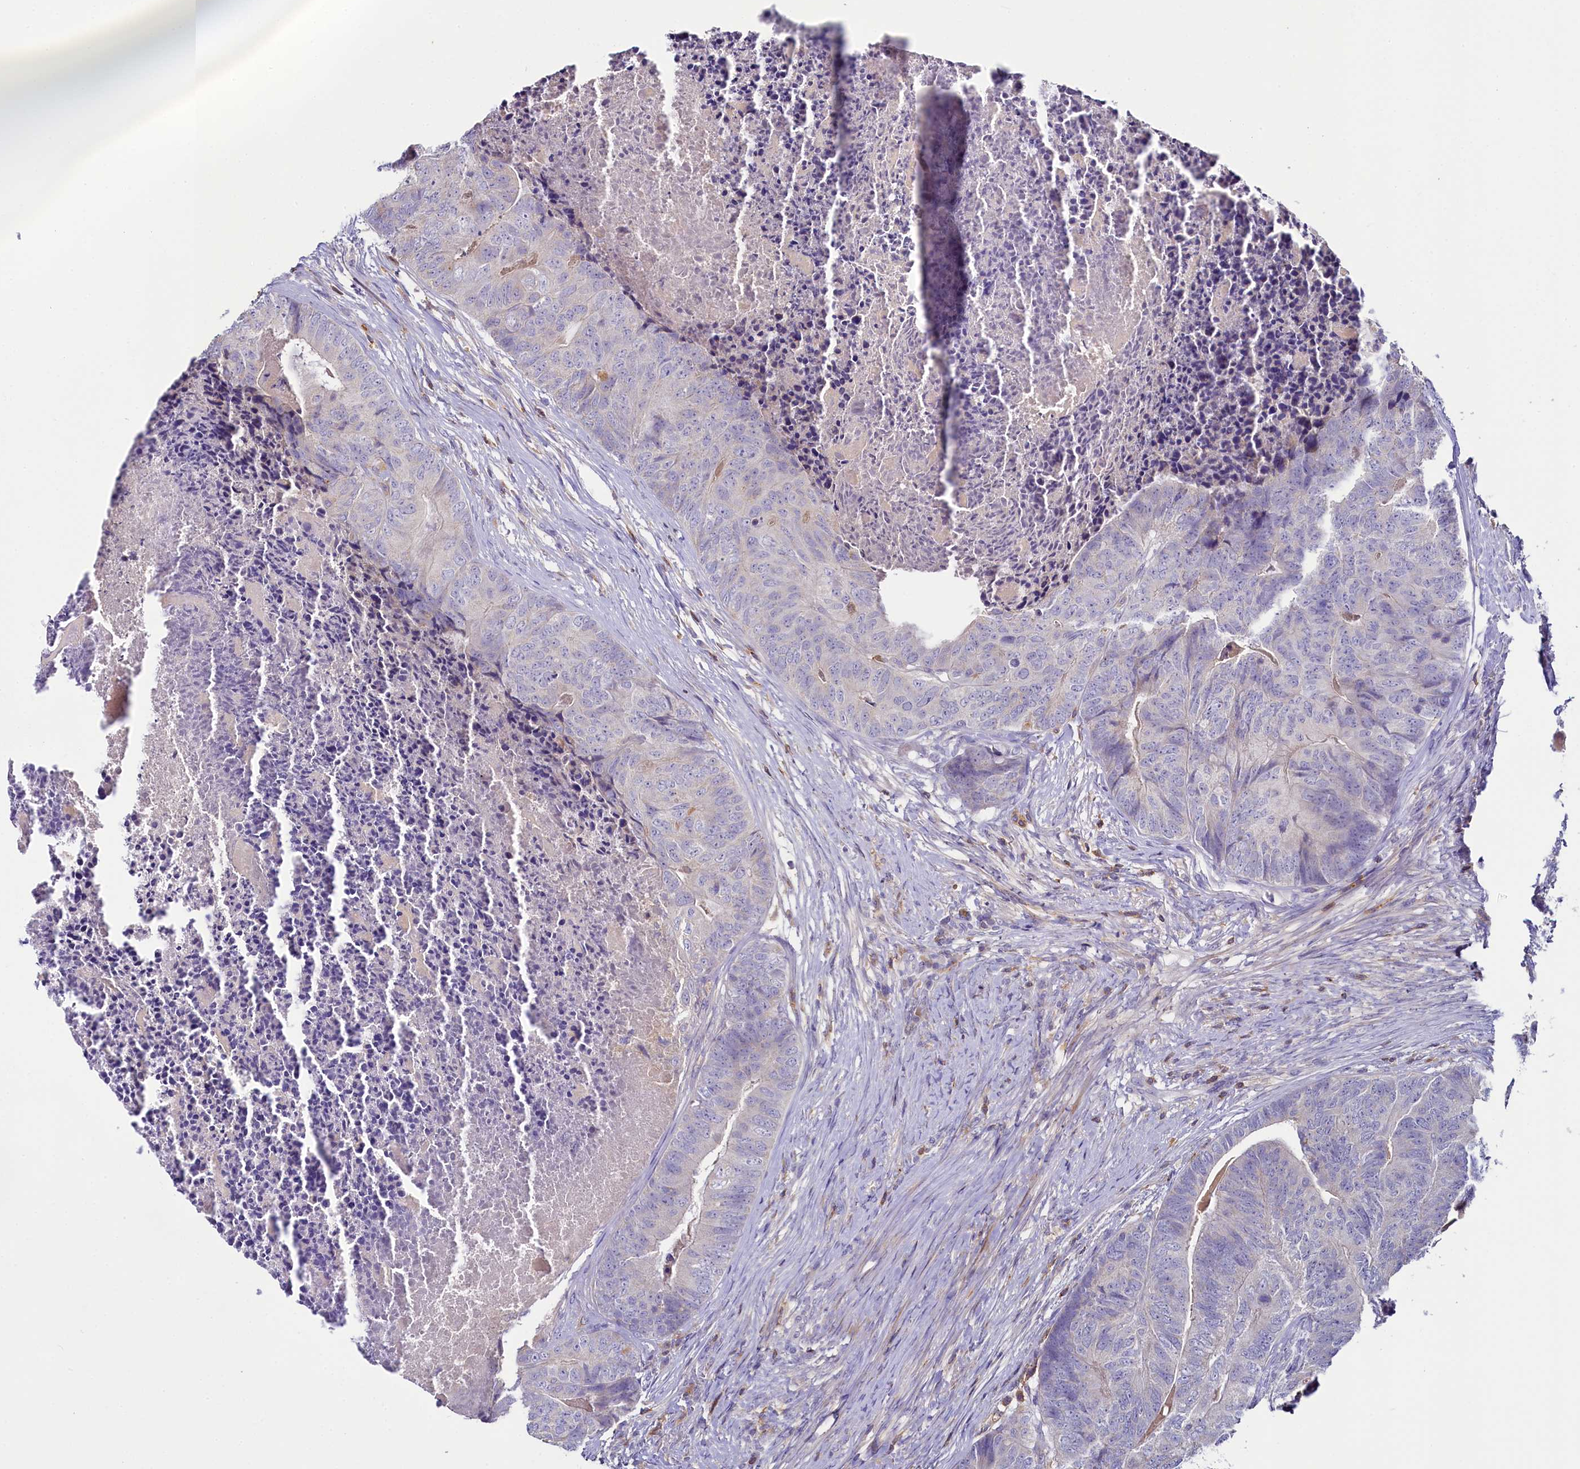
{"staining": {"intensity": "negative", "quantity": "none", "location": "none"}, "tissue": "colorectal cancer", "cell_type": "Tumor cells", "image_type": "cancer", "snomed": [{"axis": "morphology", "description": "Adenocarcinoma, NOS"}, {"axis": "topography", "description": "Colon"}], "caption": "Immunohistochemistry (IHC) micrograph of colorectal adenocarcinoma stained for a protein (brown), which shows no staining in tumor cells.", "gene": "FGFR2", "patient": {"sex": "female", "age": 67}}